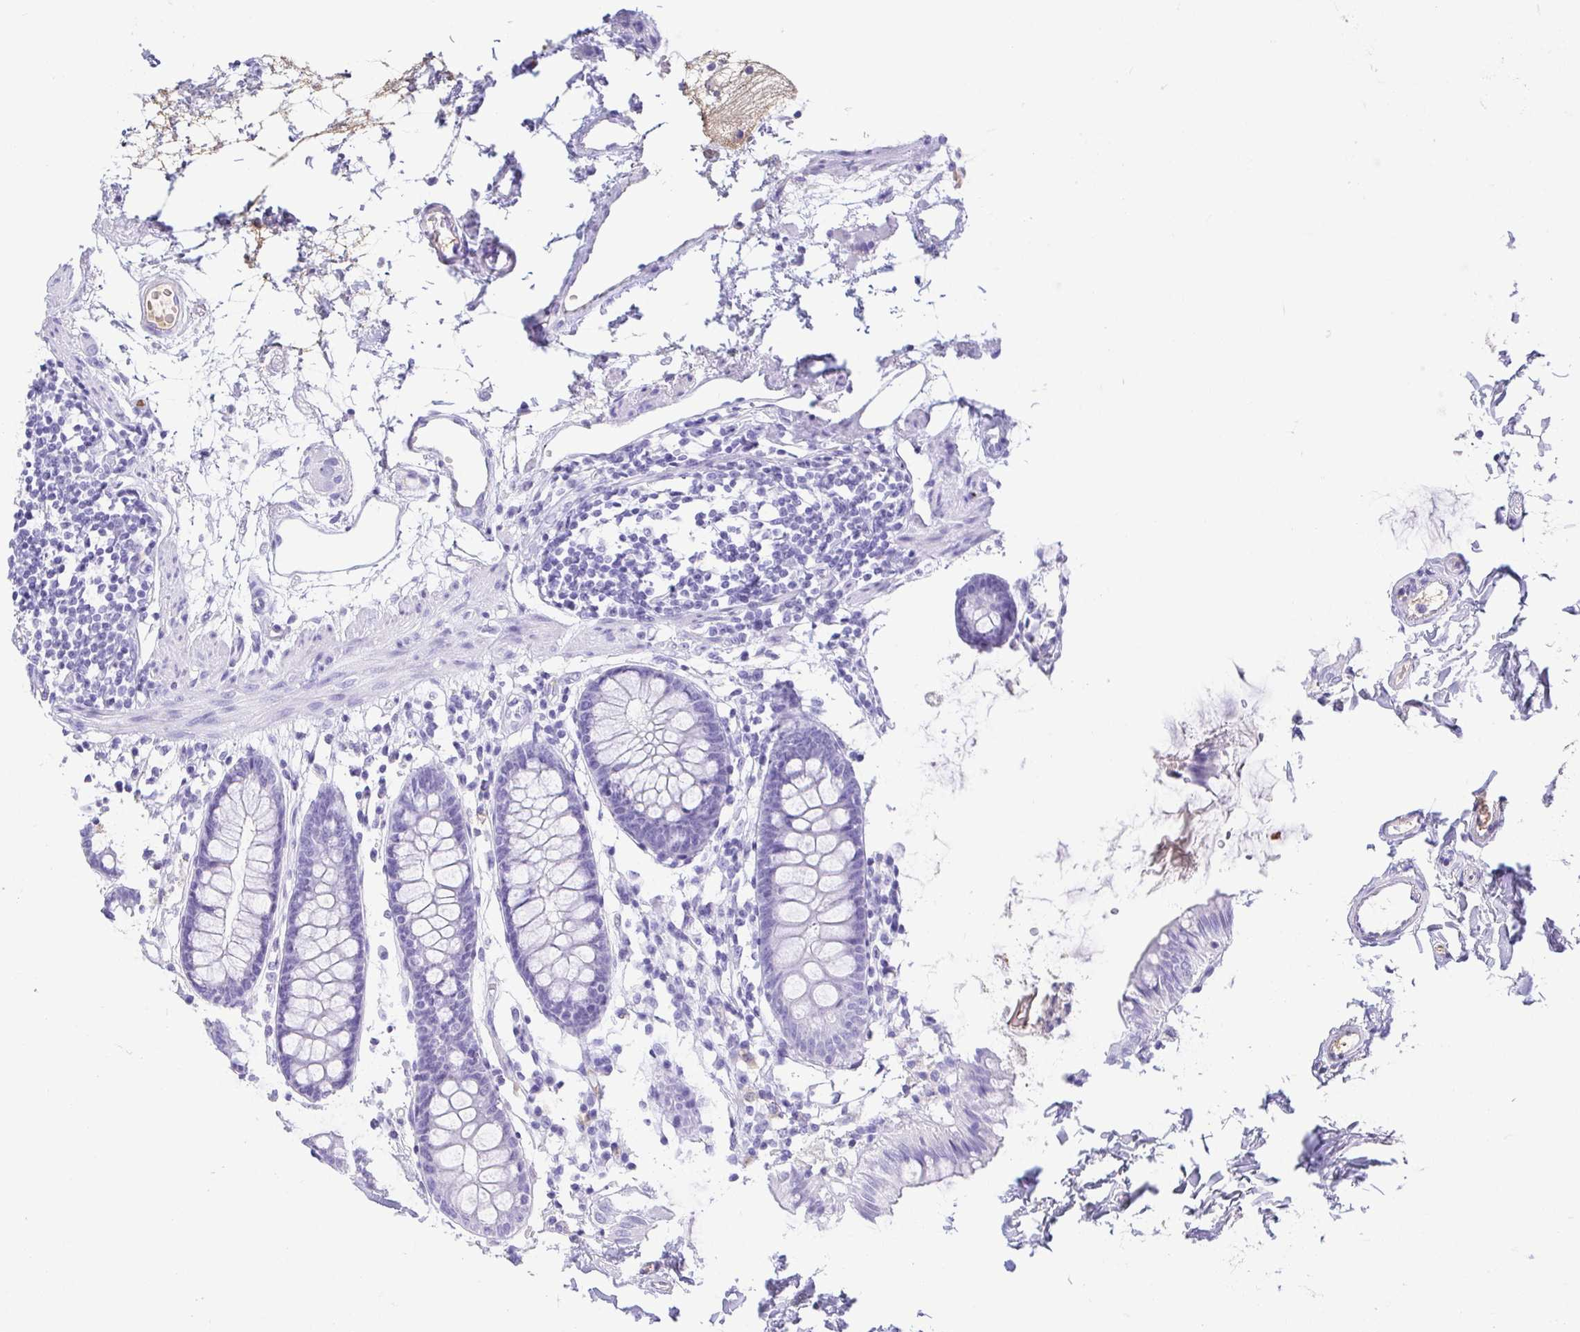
{"staining": {"intensity": "negative", "quantity": "none", "location": "none"}, "tissue": "colon", "cell_type": "Endothelial cells", "image_type": "normal", "snomed": [{"axis": "morphology", "description": "Normal tissue, NOS"}, {"axis": "topography", "description": "Colon"}], "caption": "This micrograph is of normal colon stained with IHC to label a protein in brown with the nuclei are counter-stained blue. There is no staining in endothelial cells.", "gene": "GKN1", "patient": {"sex": "female", "age": 84}}